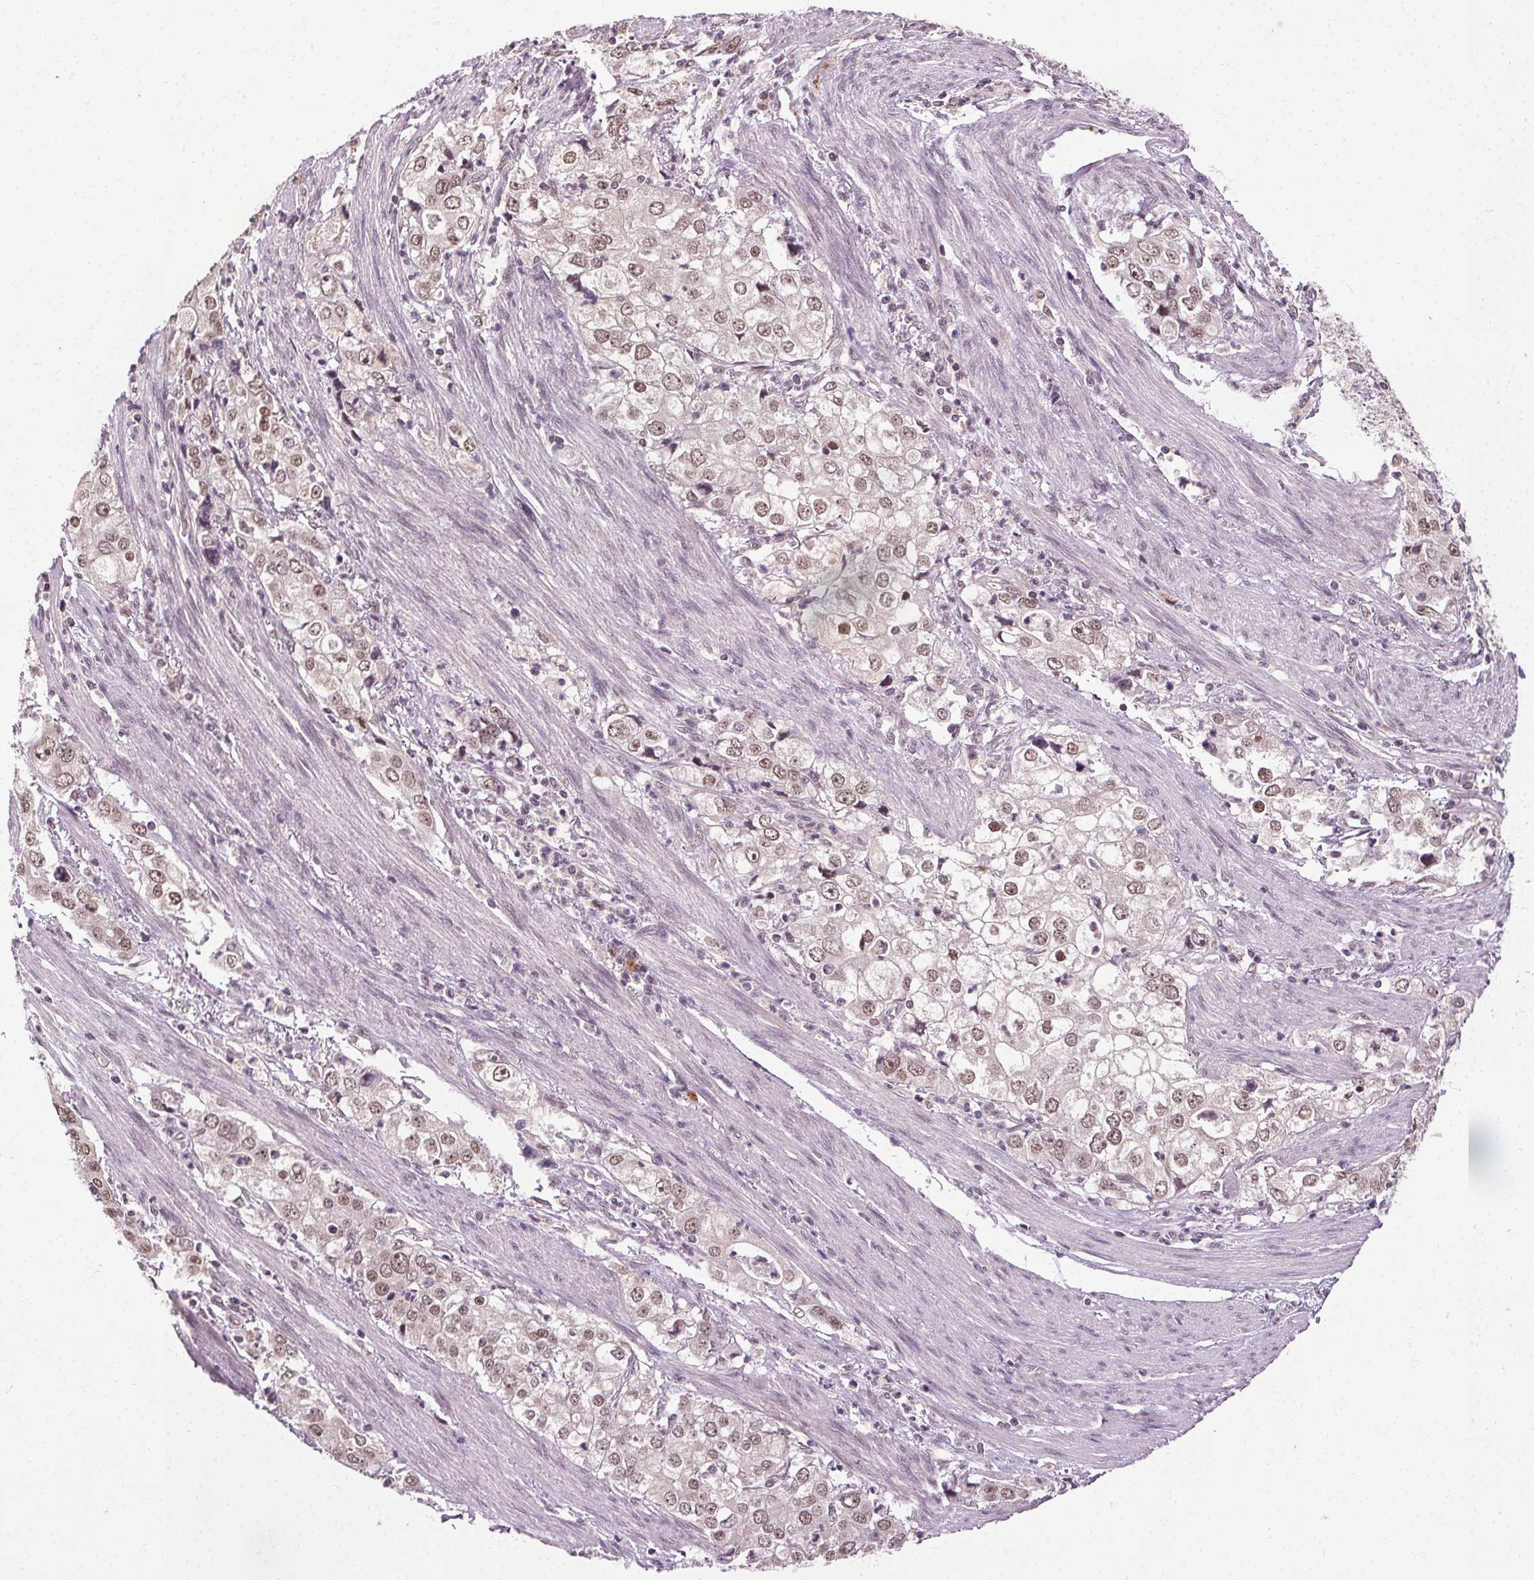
{"staining": {"intensity": "moderate", "quantity": ">75%", "location": "nuclear"}, "tissue": "stomach cancer", "cell_type": "Tumor cells", "image_type": "cancer", "snomed": [{"axis": "morphology", "description": "Adenocarcinoma, NOS"}, {"axis": "topography", "description": "Stomach, upper"}], "caption": "A high-resolution histopathology image shows immunohistochemistry (IHC) staining of stomach adenocarcinoma, which demonstrates moderate nuclear staining in about >75% of tumor cells. (DAB (3,3'-diaminobenzidine) IHC, brown staining for protein, blue staining for nuclei).", "gene": "MED6", "patient": {"sex": "male", "age": 75}}